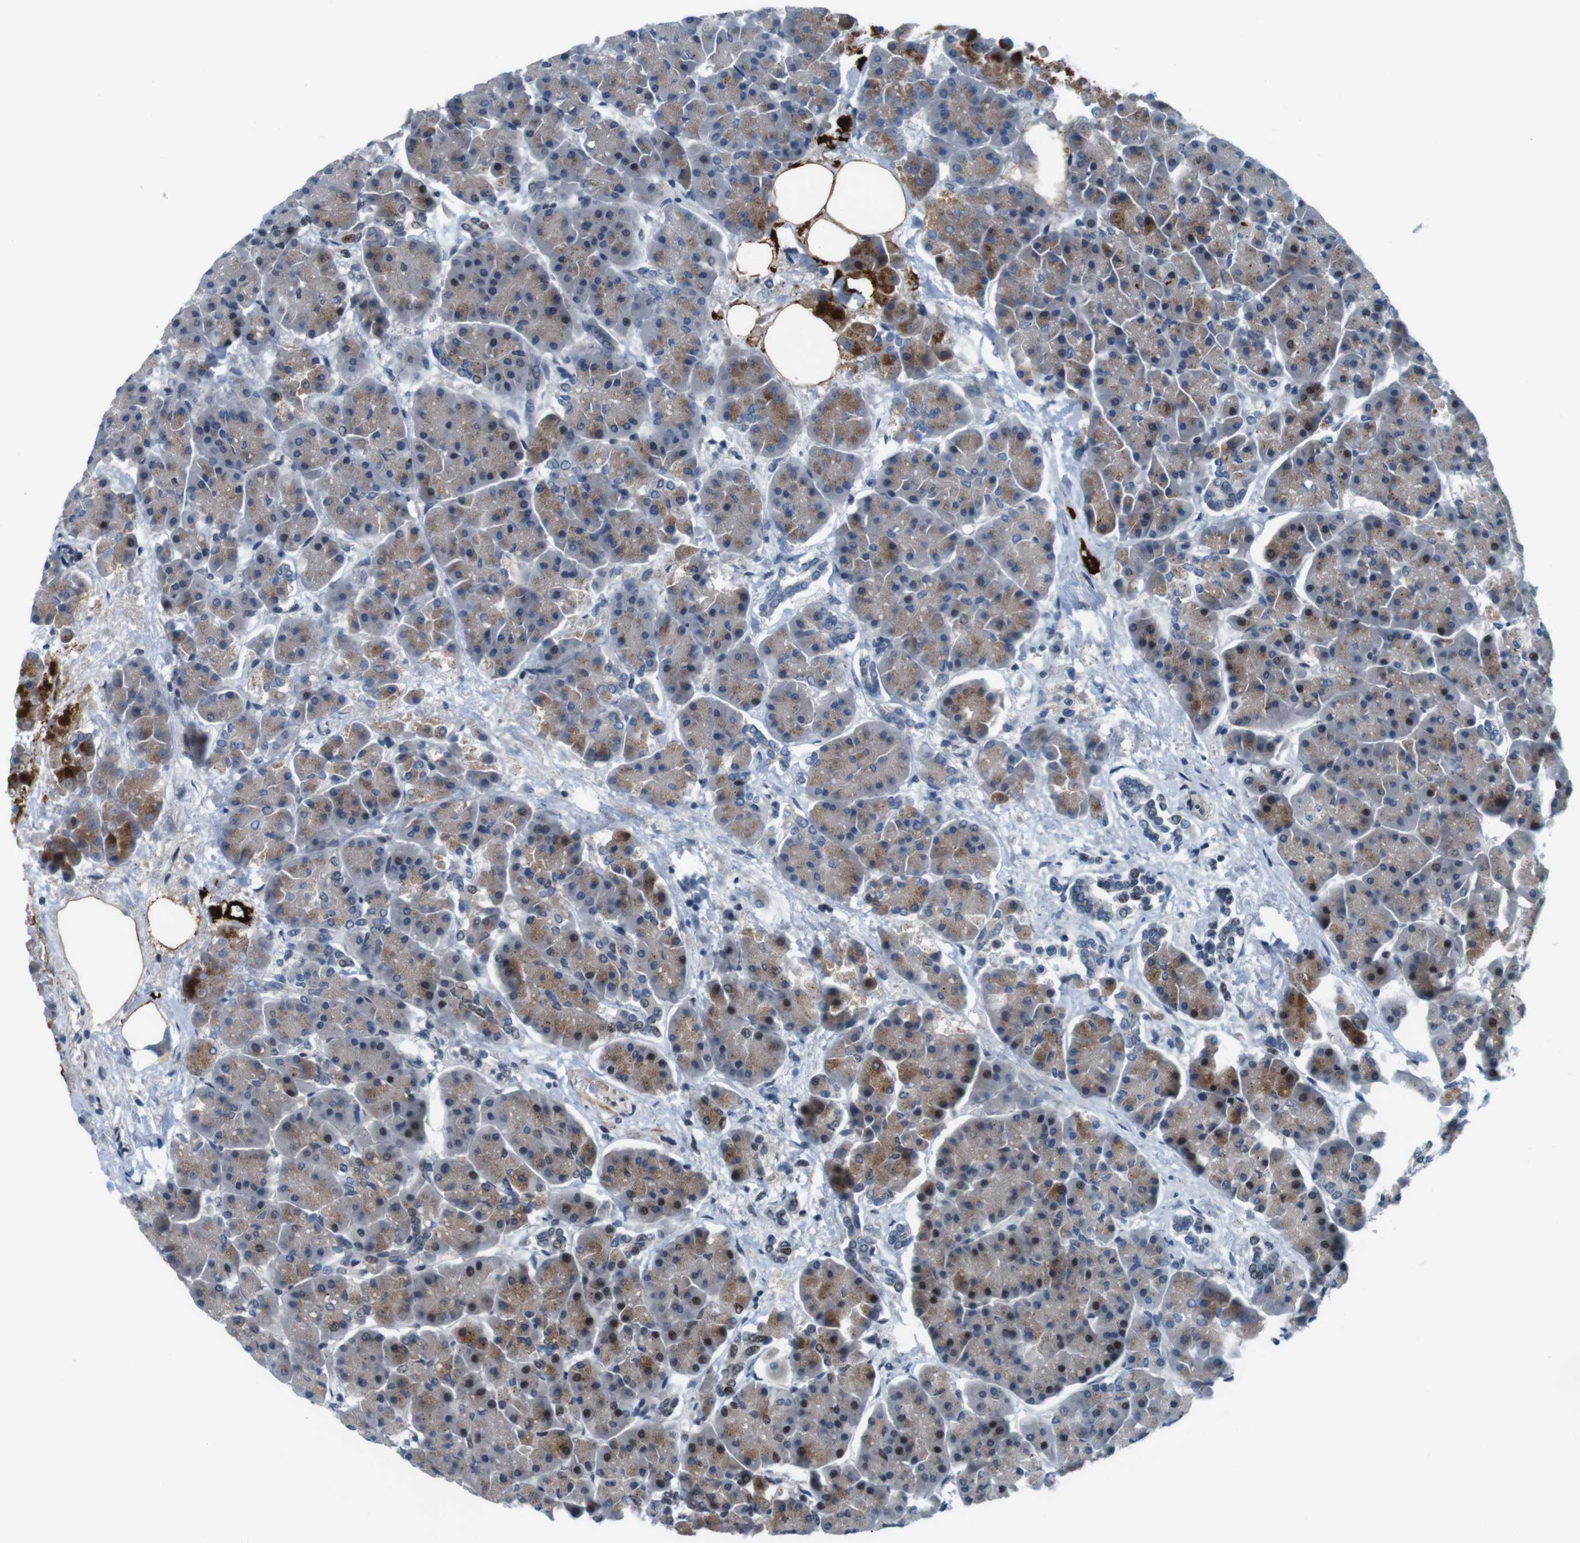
{"staining": {"intensity": "moderate", "quantity": "25%-75%", "location": "cytoplasmic/membranous"}, "tissue": "pancreas", "cell_type": "Exocrine glandular cells", "image_type": "normal", "snomed": [{"axis": "morphology", "description": "Normal tissue, NOS"}, {"axis": "topography", "description": "Pancreas"}], "caption": "Exocrine glandular cells reveal medium levels of moderate cytoplasmic/membranous expression in approximately 25%-75% of cells in normal human pancreas. (brown staining indicates protein expression, while blue staining denotes nuclei).", "gene": "SMCO2", "patient": {"sex": "female", "age": 70}}